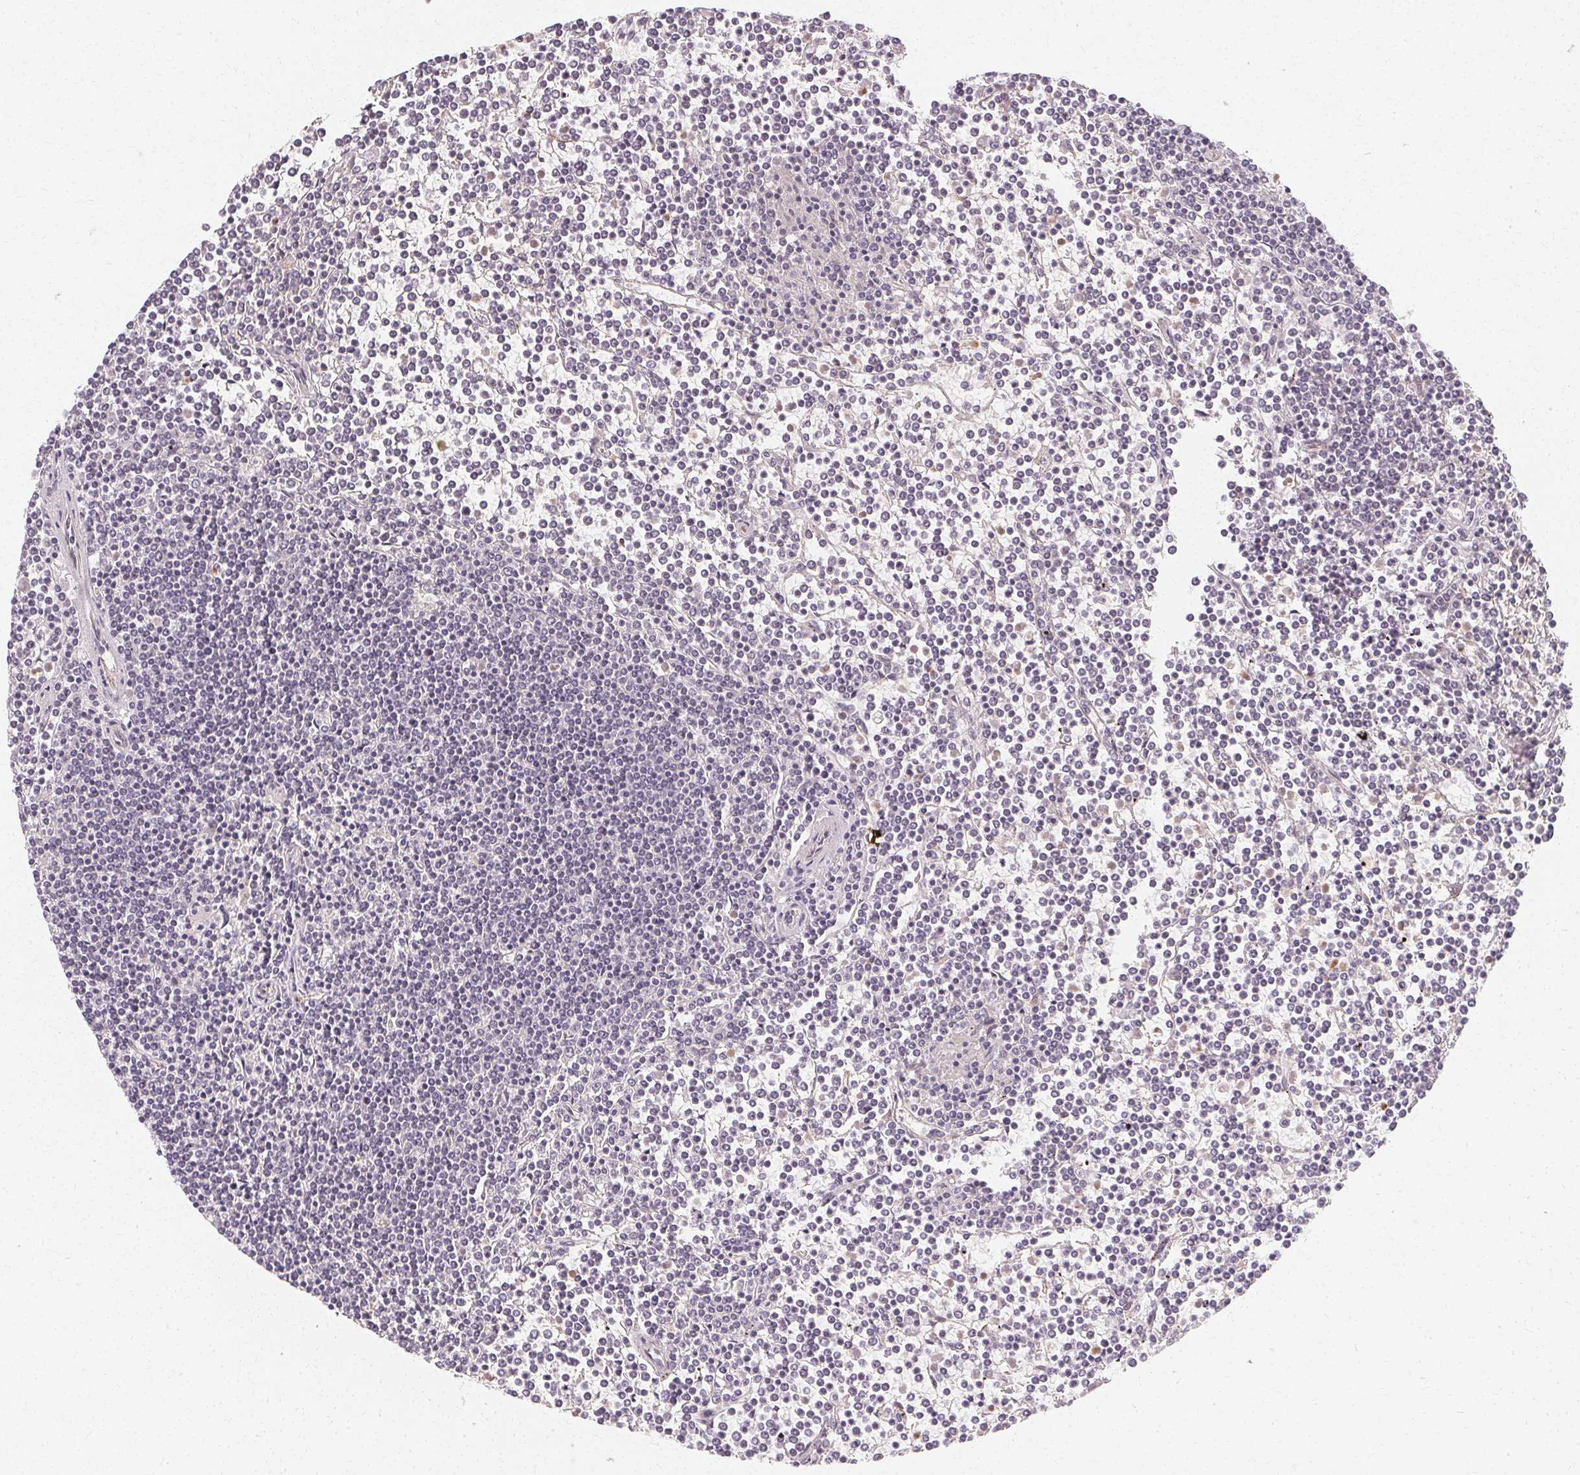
{"staining": {"intensity": "negative", "quantity": "none", "location": "none"}, "tissue": "lymphoma", "cell_type": "Tumor cells", "image_type": "cancer", "snomed": [{"axis": "morphology", "description": "Malignant lymphoma, non-Hodgkin's type, Low grade"}, {"axis": "topography", "description": "Spleen"}], "caption": "IHC of malignant lymphoma, non-Hodgkin's type (low-grade) reveals no staining in tumor cells.", "gene": "CLCNKB", "patient": {"sex": "female", "age": 19}}